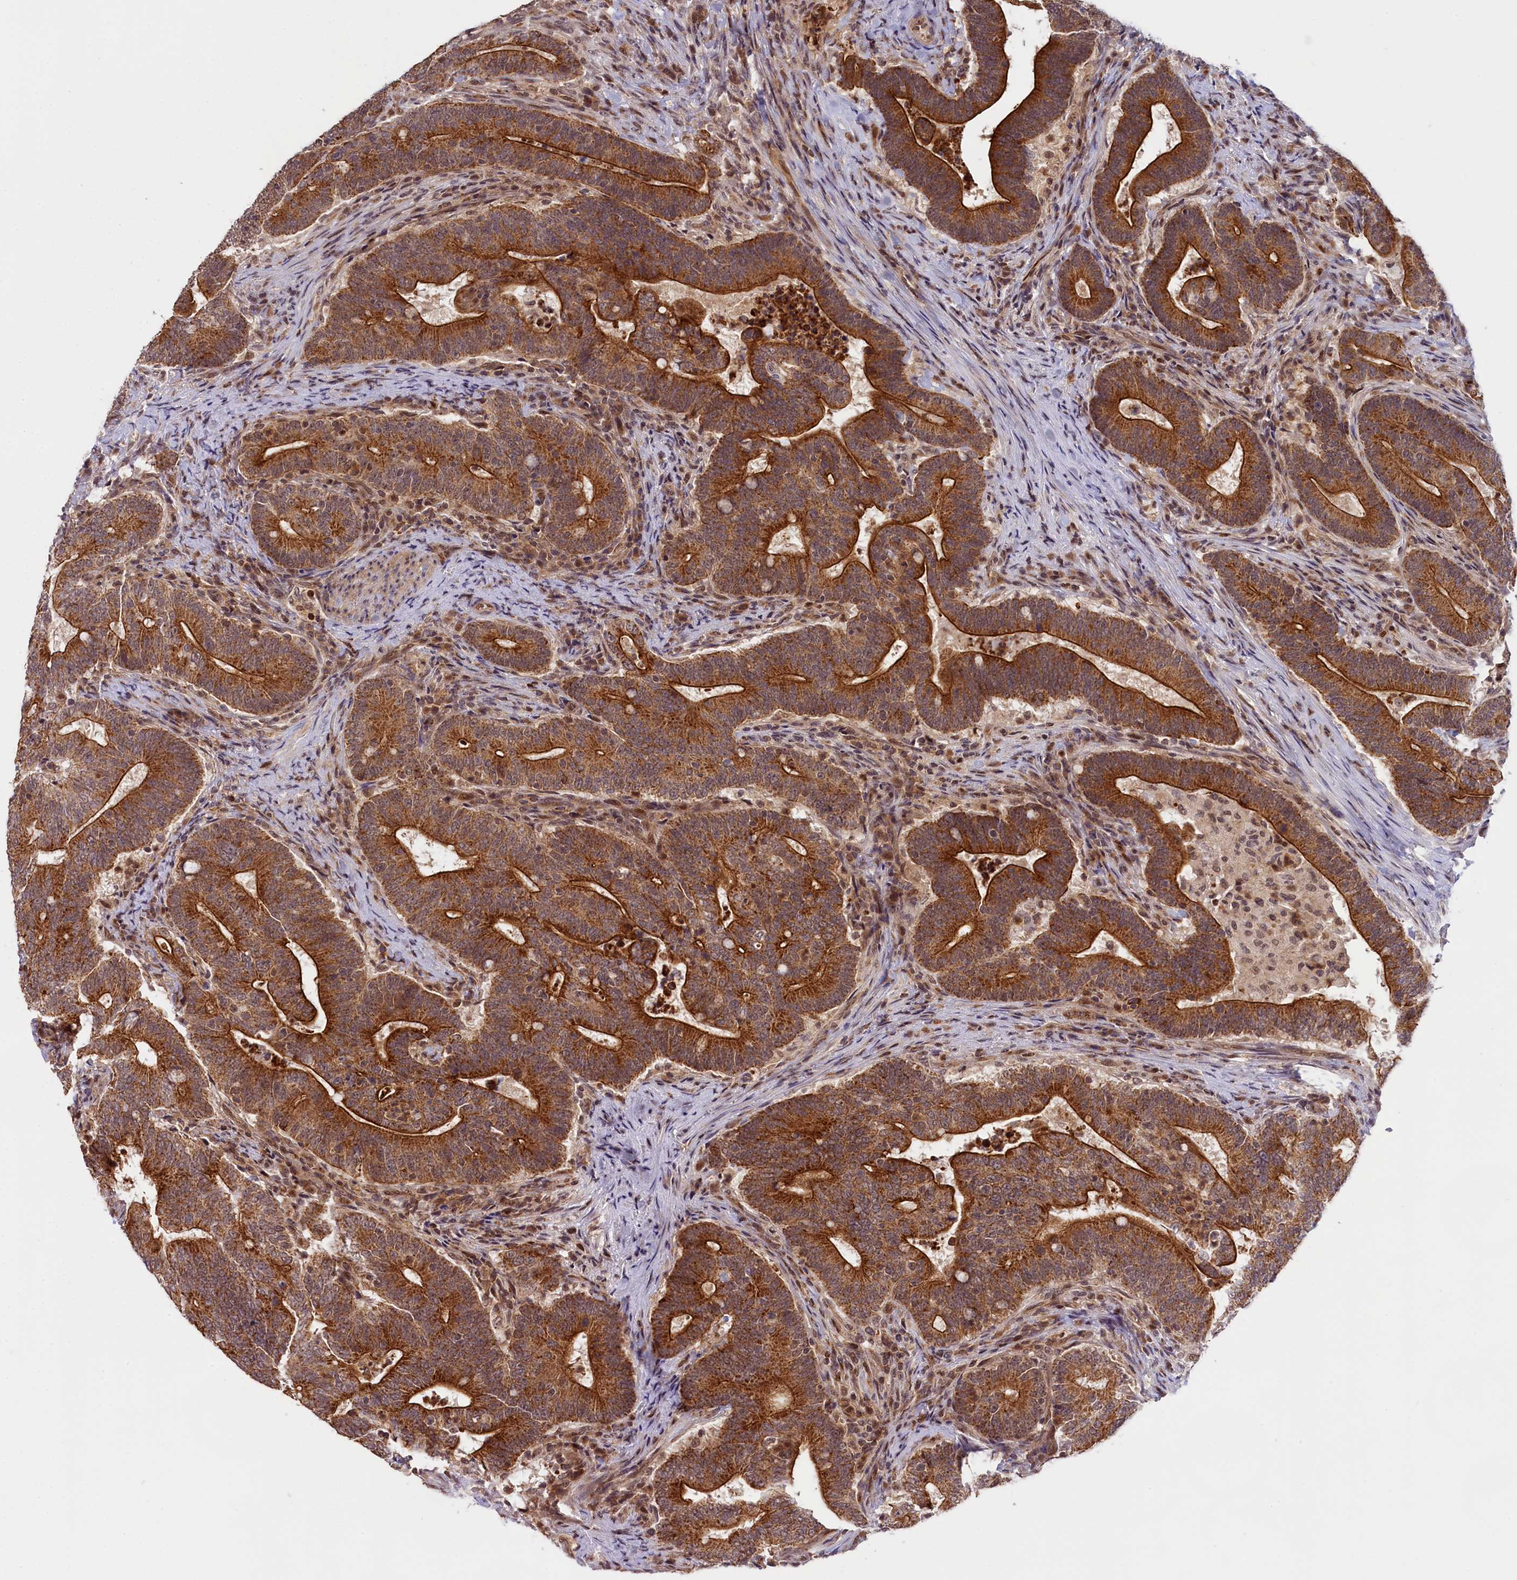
{"staining": {"intensity": "strong", "quantity": ">75%", "location": "cytoplasmic/membranous"}, "tissue": "colorectal cancer", "cell_type": "Tumor cells", "image_type": "cancer", "snomed": [{"axis": "morphology", "description": "Adenocarcinoma, NOS"}, {"axis": "topography", "description": "Colon"}], "caption": "Colorectal adenocarcinoma stained with a brown dye displays strong cytoplasmic/membranous positive expression in approximately >75% of tumor cells.", "gene": "CARD8", "patient": {"sex": "female", "age": 66}}